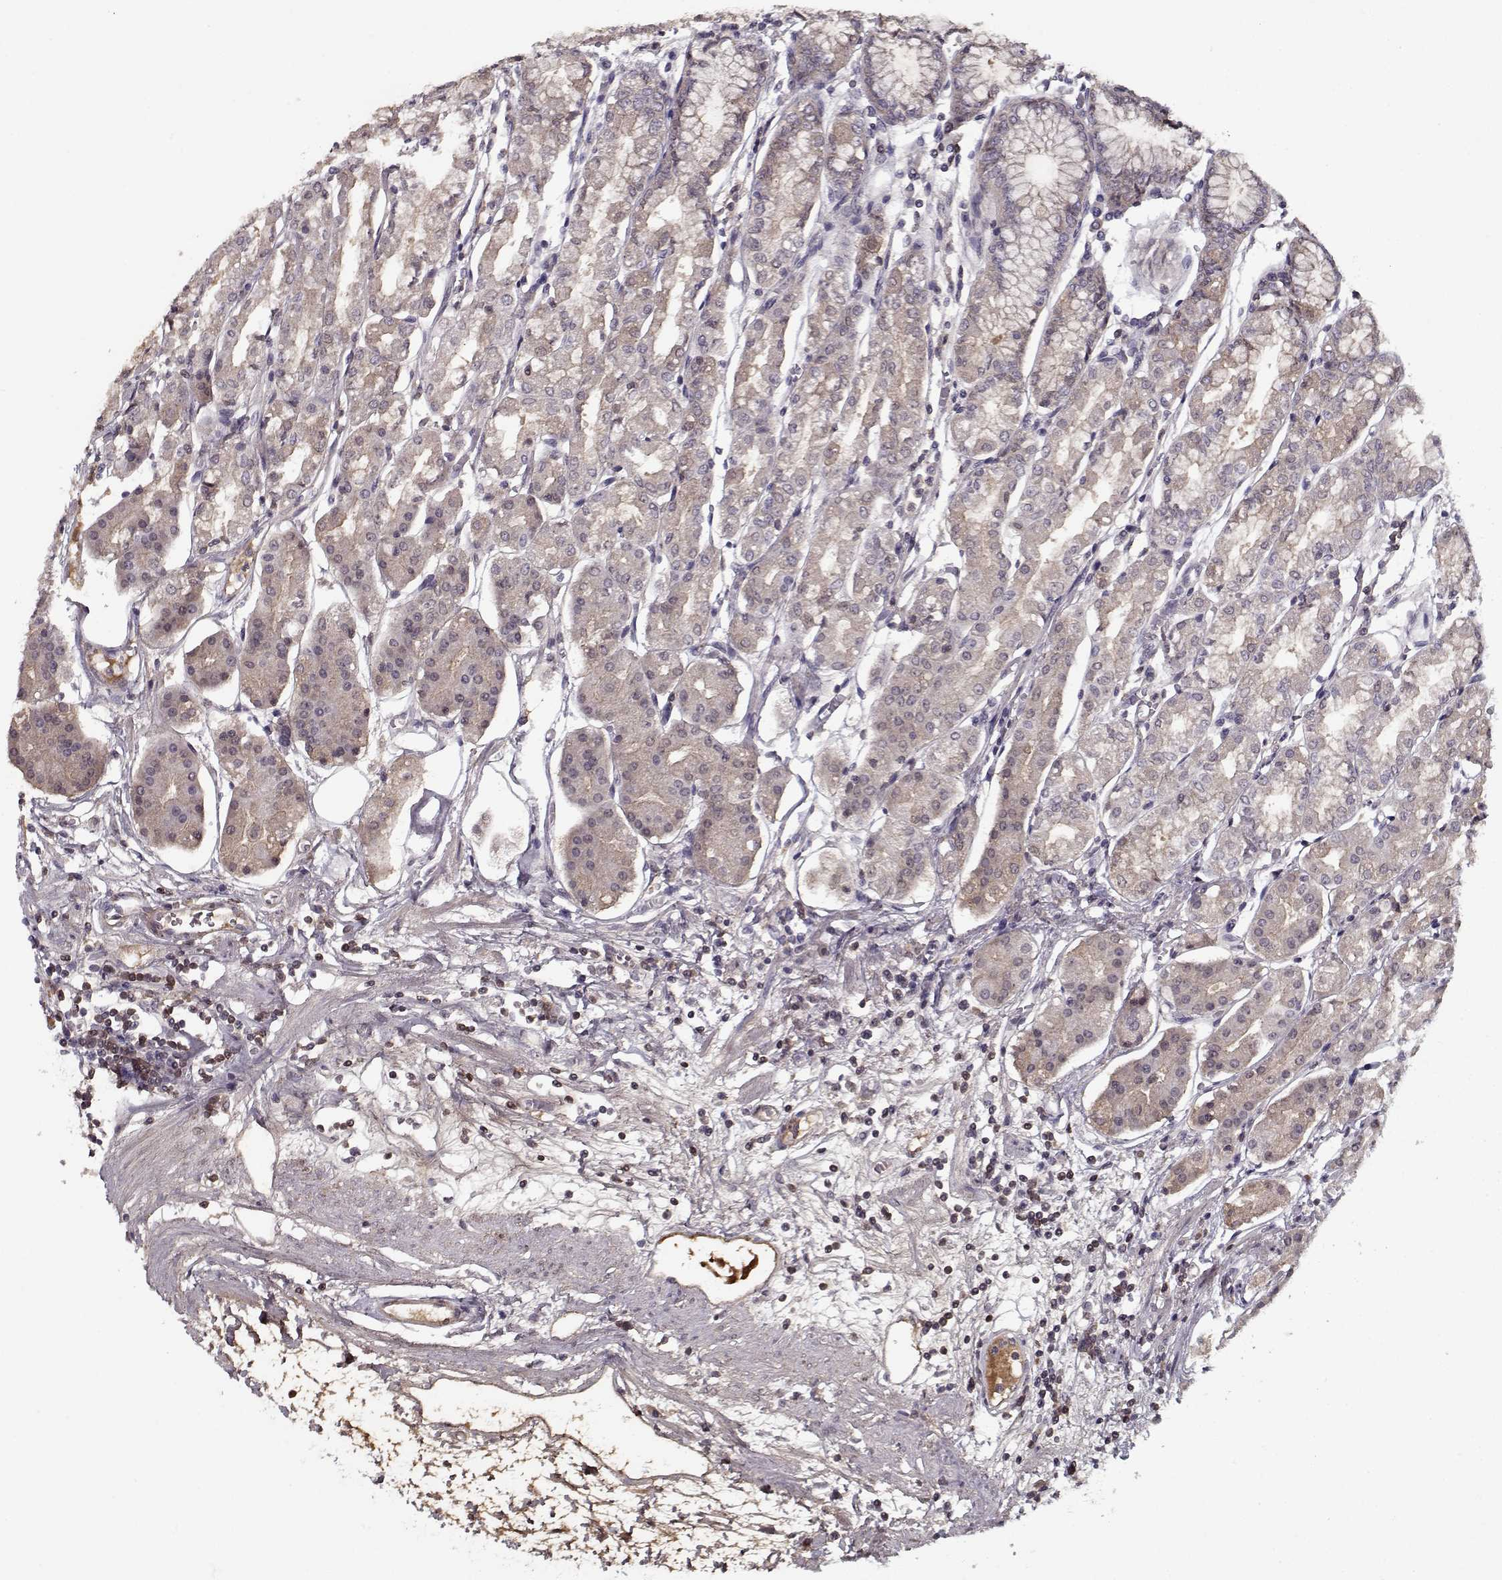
{"staining": {"intensity": "weak", "quantity": "<25%", "location": "cytoplasmic/membranous"}, "tissue": "stomach", "cell_type": "Glandular cells", "image_type": "normal", "snomed": [{"axis": "morphology", "description": "Normal tissue, NOS"}, {"axis": "topography", "description": "Skeletal muscle"}, {"axis": "topography", "description": "Stomach"}], "caption": "A high-resolution histopathology image shows IHC staining of normal stomach, which demonstrates no significant staining in glandular cells.", "gene": "AFM", "patient": {"sex": "female", "age": 57}}